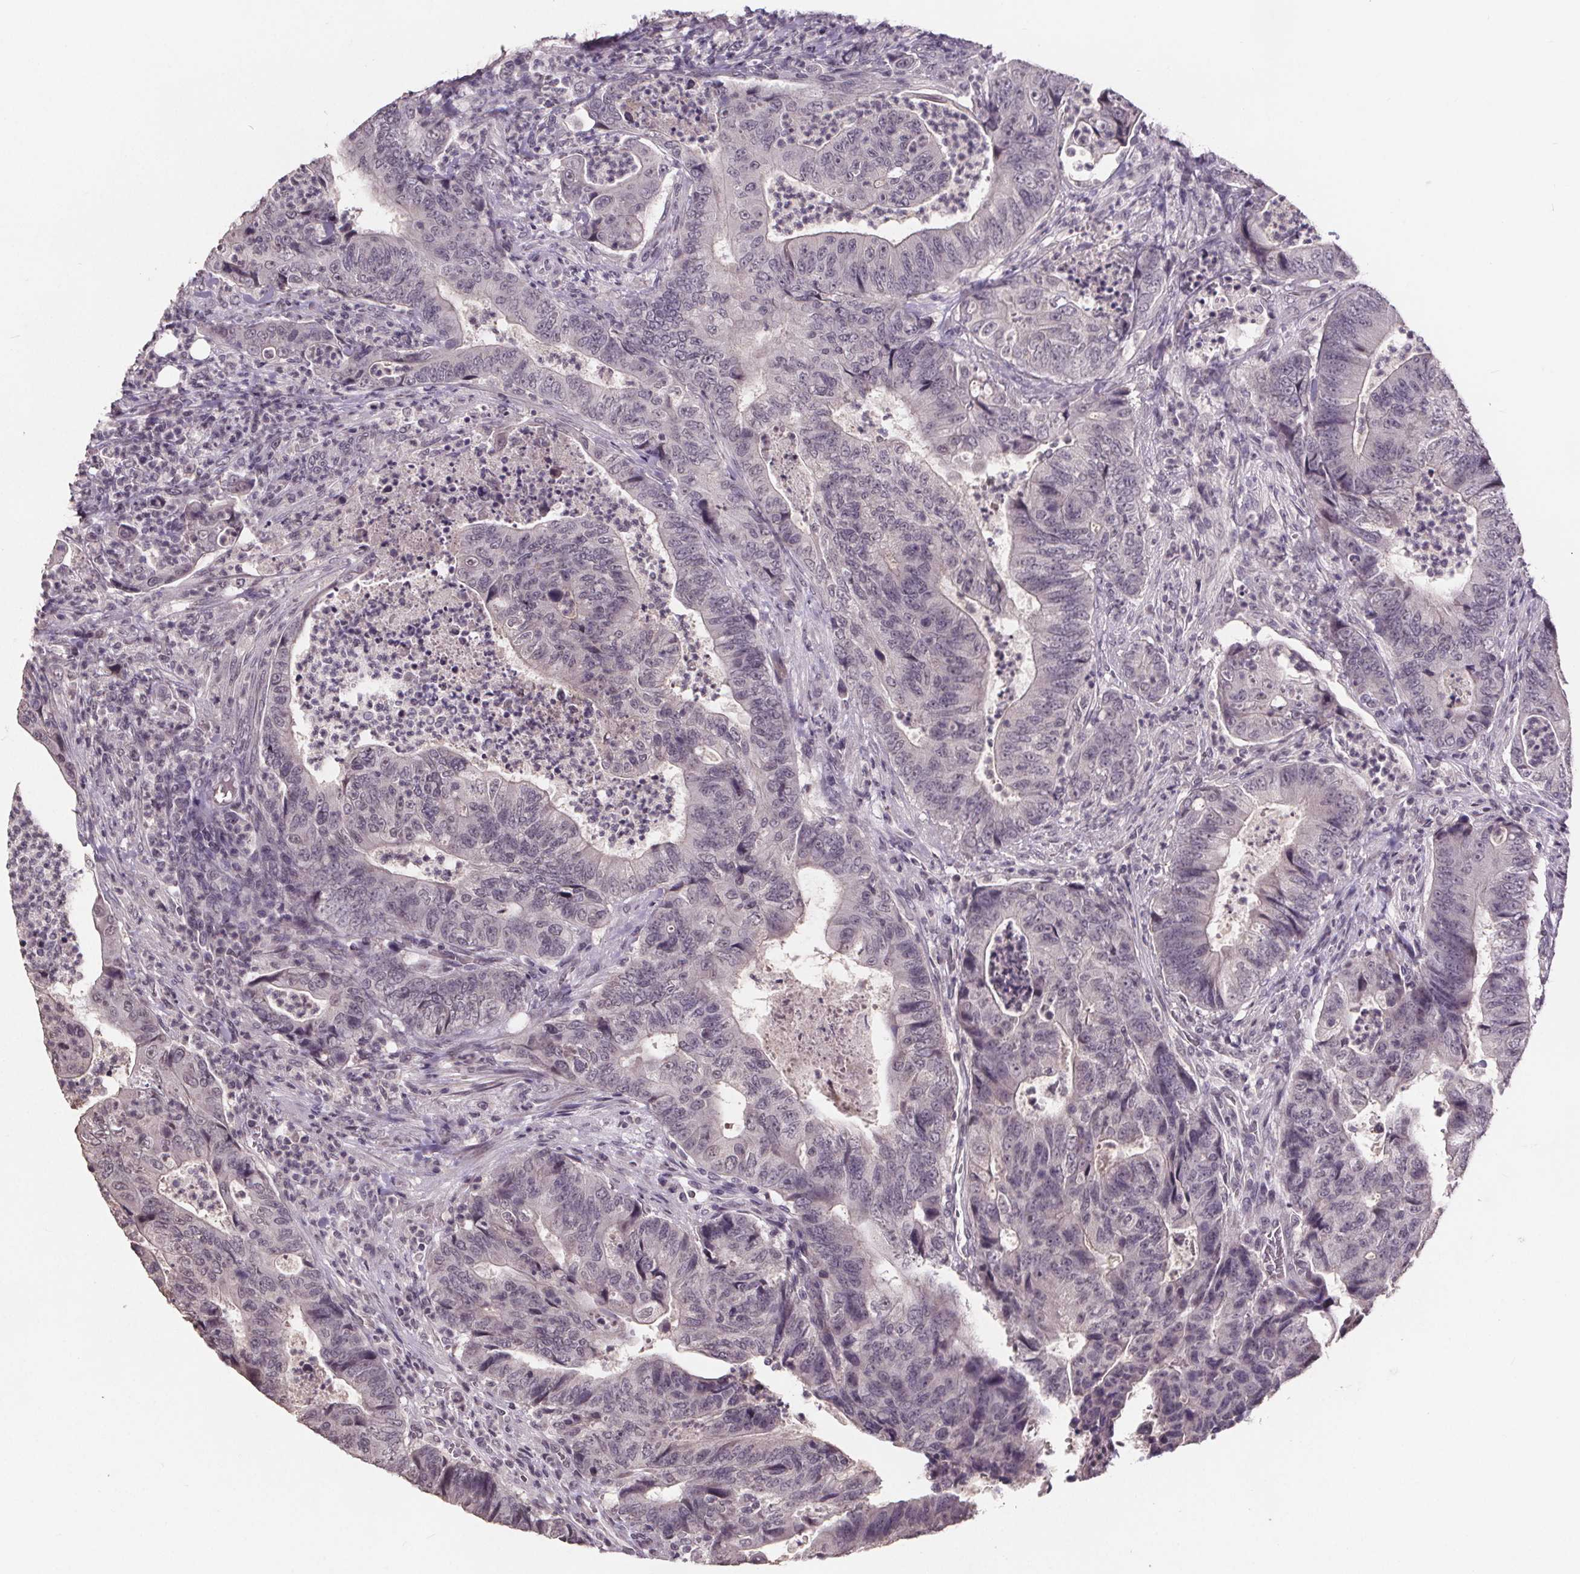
{"staining": {"intensity": "negative", "quantity": "none", "location": "none"}, "tissue": "colorectal cancer", "cell_type": "Tumor cells", "image_type": "cancer", "snomed": [{"axis": "morphology", "description": "Adenocarcinoma, NOS"}, {"axis": "topography", "description": "Colon"}], "caption": "DAB (3,3'-diaminobenzidine) immunohistochemical staining of human colorectal cancer (adenocarcinoma) displays no significant positivity in tumor cells.", "gene": "NKX6-1", "patient": {"sex": "female", "age": 48}}